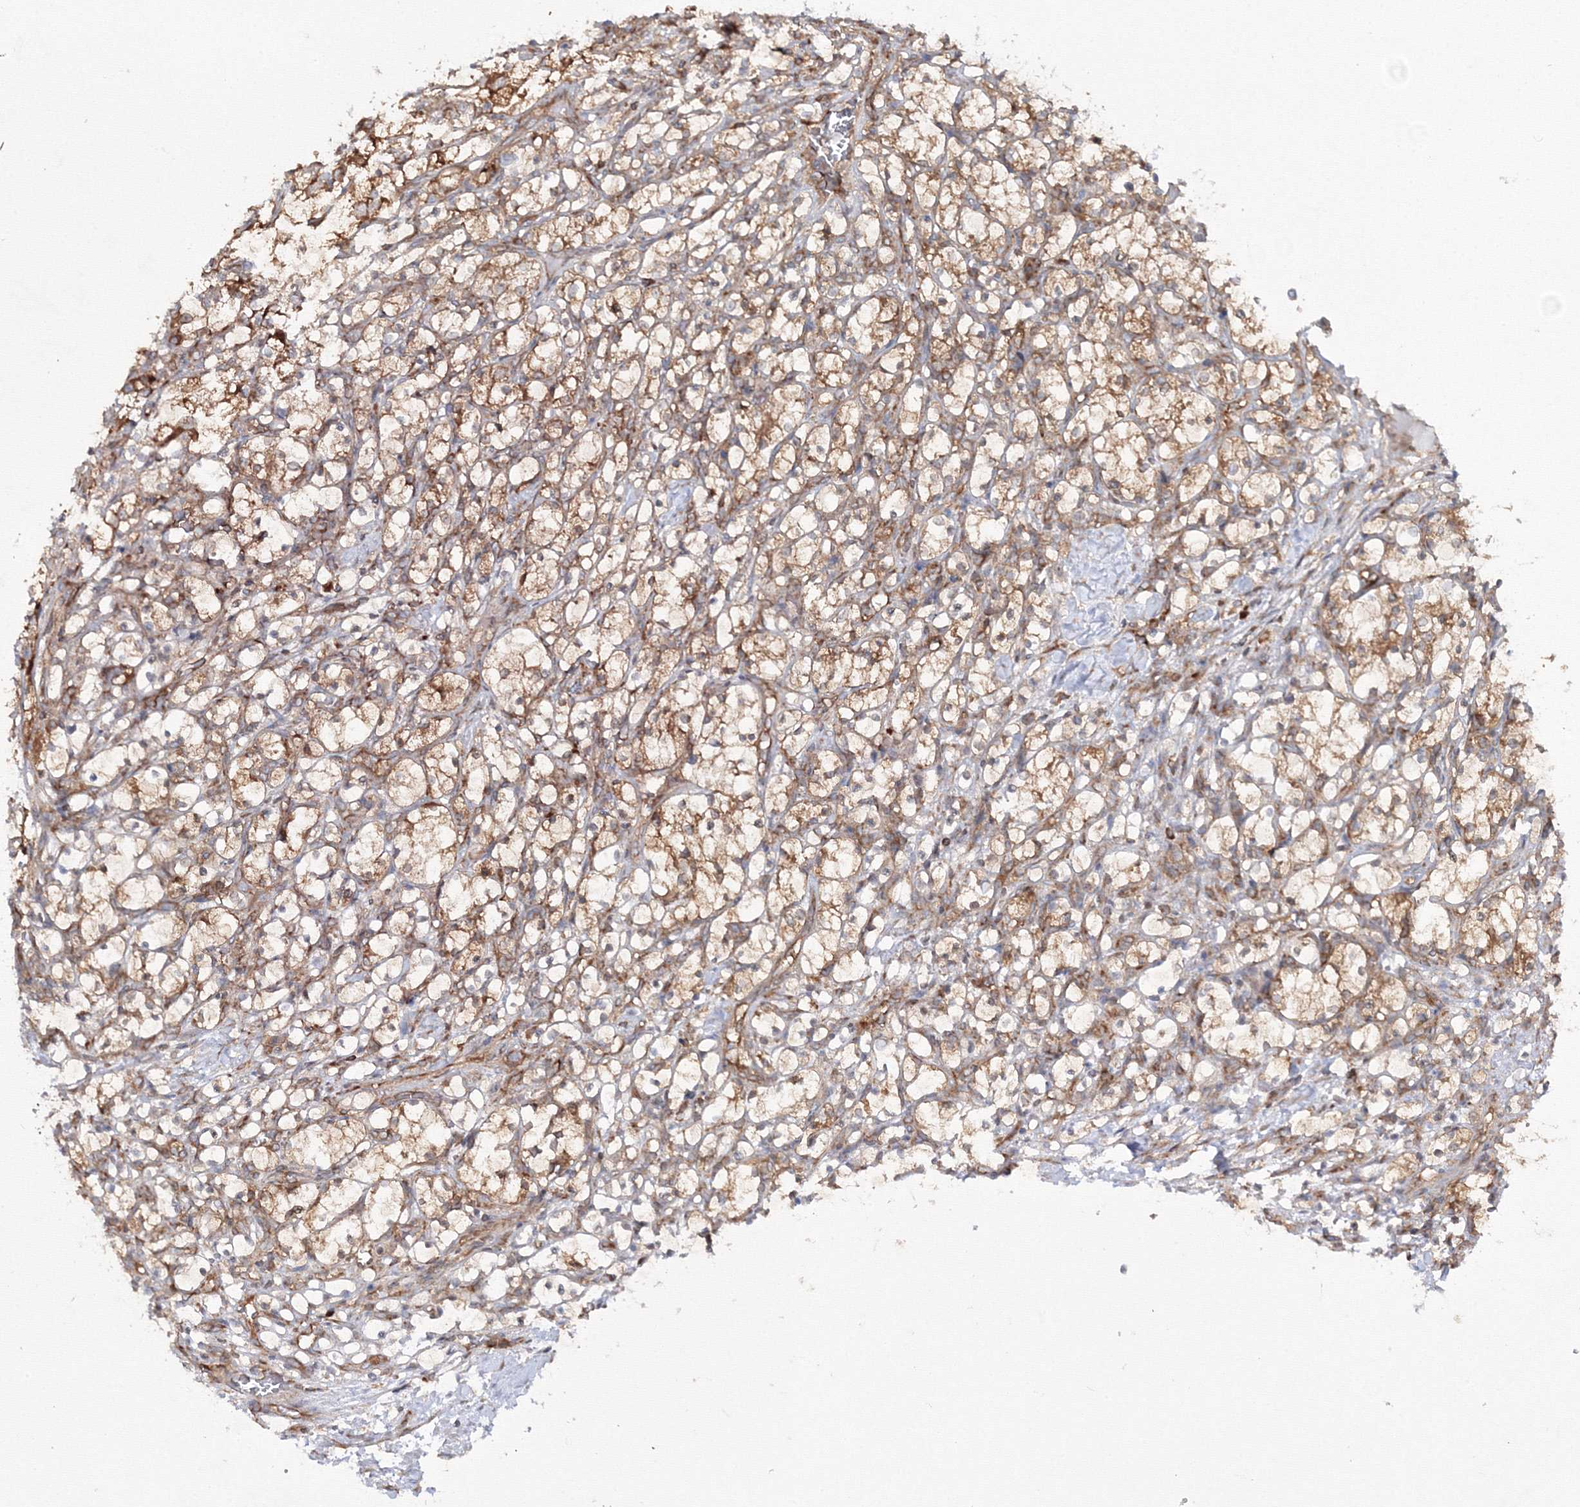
{"staining": {"intensity": "moderate", "quantity": ">75%", "location": "cytoplasmic/membranous"}, "tissue": "renal cancer", "cell_type": "Tumor cells", "image_type": "cancer", "snomed": [{"axis": "morphology", "description": "Adenocarcinoma, NOS"}, {"axis": "topography", "description": "Kidney"}], "caption": "Immunohistochemistry micrograph of neoplastic tissue: human renal adenocarcinoma stained using immunohistochemistry (IHC) reveals medium levels of moderate protein expression localized specifically in the cytoplasmic/membranous of tumor cells, appearing as a cytoplasmic/membranous brown color.", "gene": "HARS1", "patient": {"sex": "female", "age": 69}}